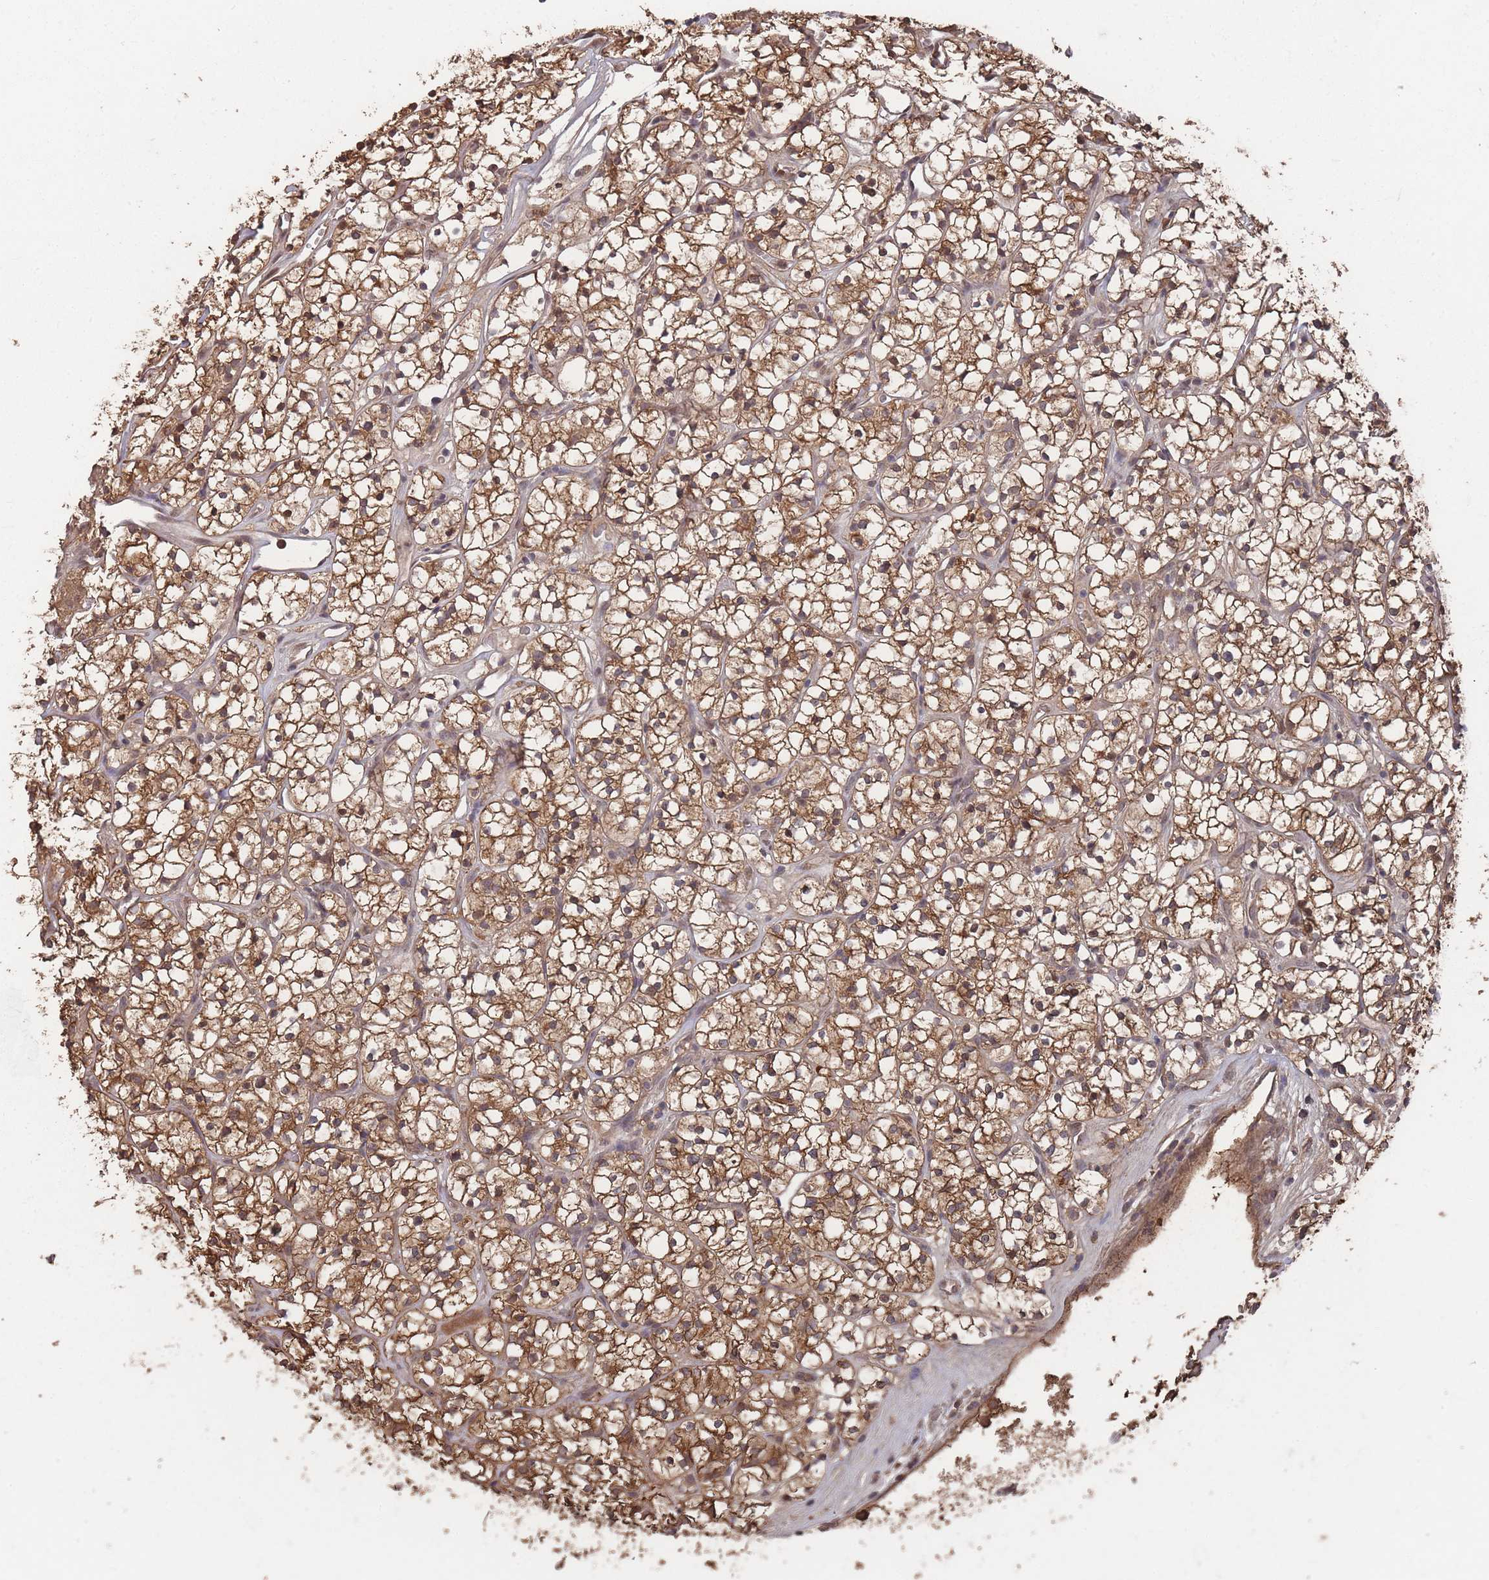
{"staining": {"intensity": "strong", "quantity": ">75%", "location": "cytoplasmic/membranous"}, "tissue": "renal cancer", "cell_type": "Tumor cells", "image_type": "cancer", "snomed": [{"axis": "morphology", "description": "Adenocarcinoma, NOS"}, {"axis": "topography", "description": "Kidney"}], "caption": "Protein staining of renal cancer tissue exhibits strong cytoplasmic/membranous expression in approximately >75% of tumor cells.", "gene": "SF3B1", "patient": {"sex": "female", "age": 64}}